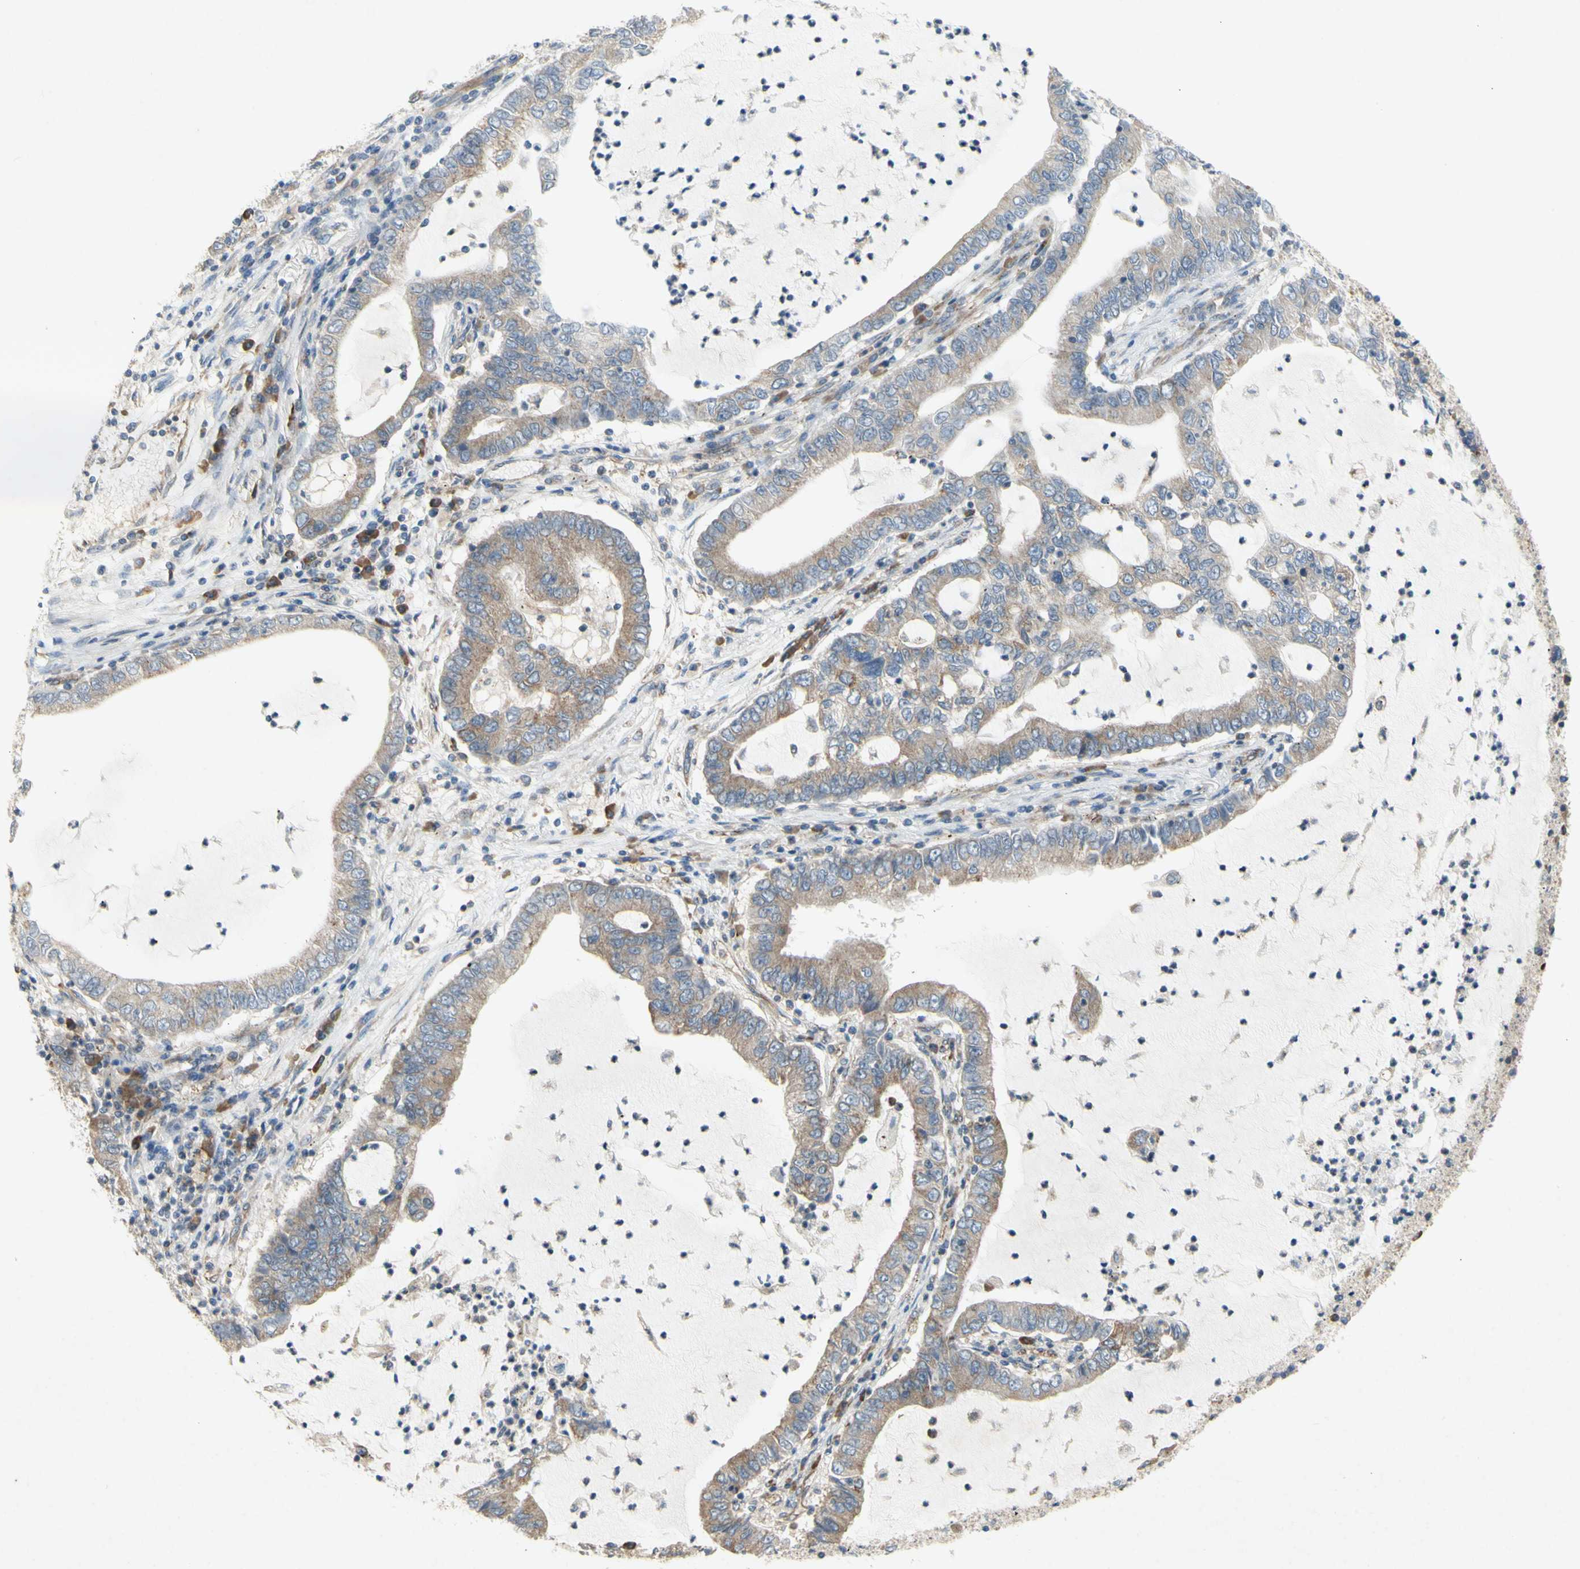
{"staining": {"intensity": "moderate", "quantity": ">75%", "location": "cytoplasmic/membranous"}, "tissue": "lung cancer", "cell_type": "Tumor cells", "image_type": "cancer", "snomed": [{"axis": "morphology", "description": "Adenocarcinoma, NOS"}, {"axis": "topography", "description": "Lung"}], "caption": "The micrograph reveals staining of lung cancer (adenocarcinoma), revealing moderate cytoplasmic/membranous protein staining (brown color) within tumor cells.", "gene": "KLC1", "patient": {"sex": "female", "age": 51}}